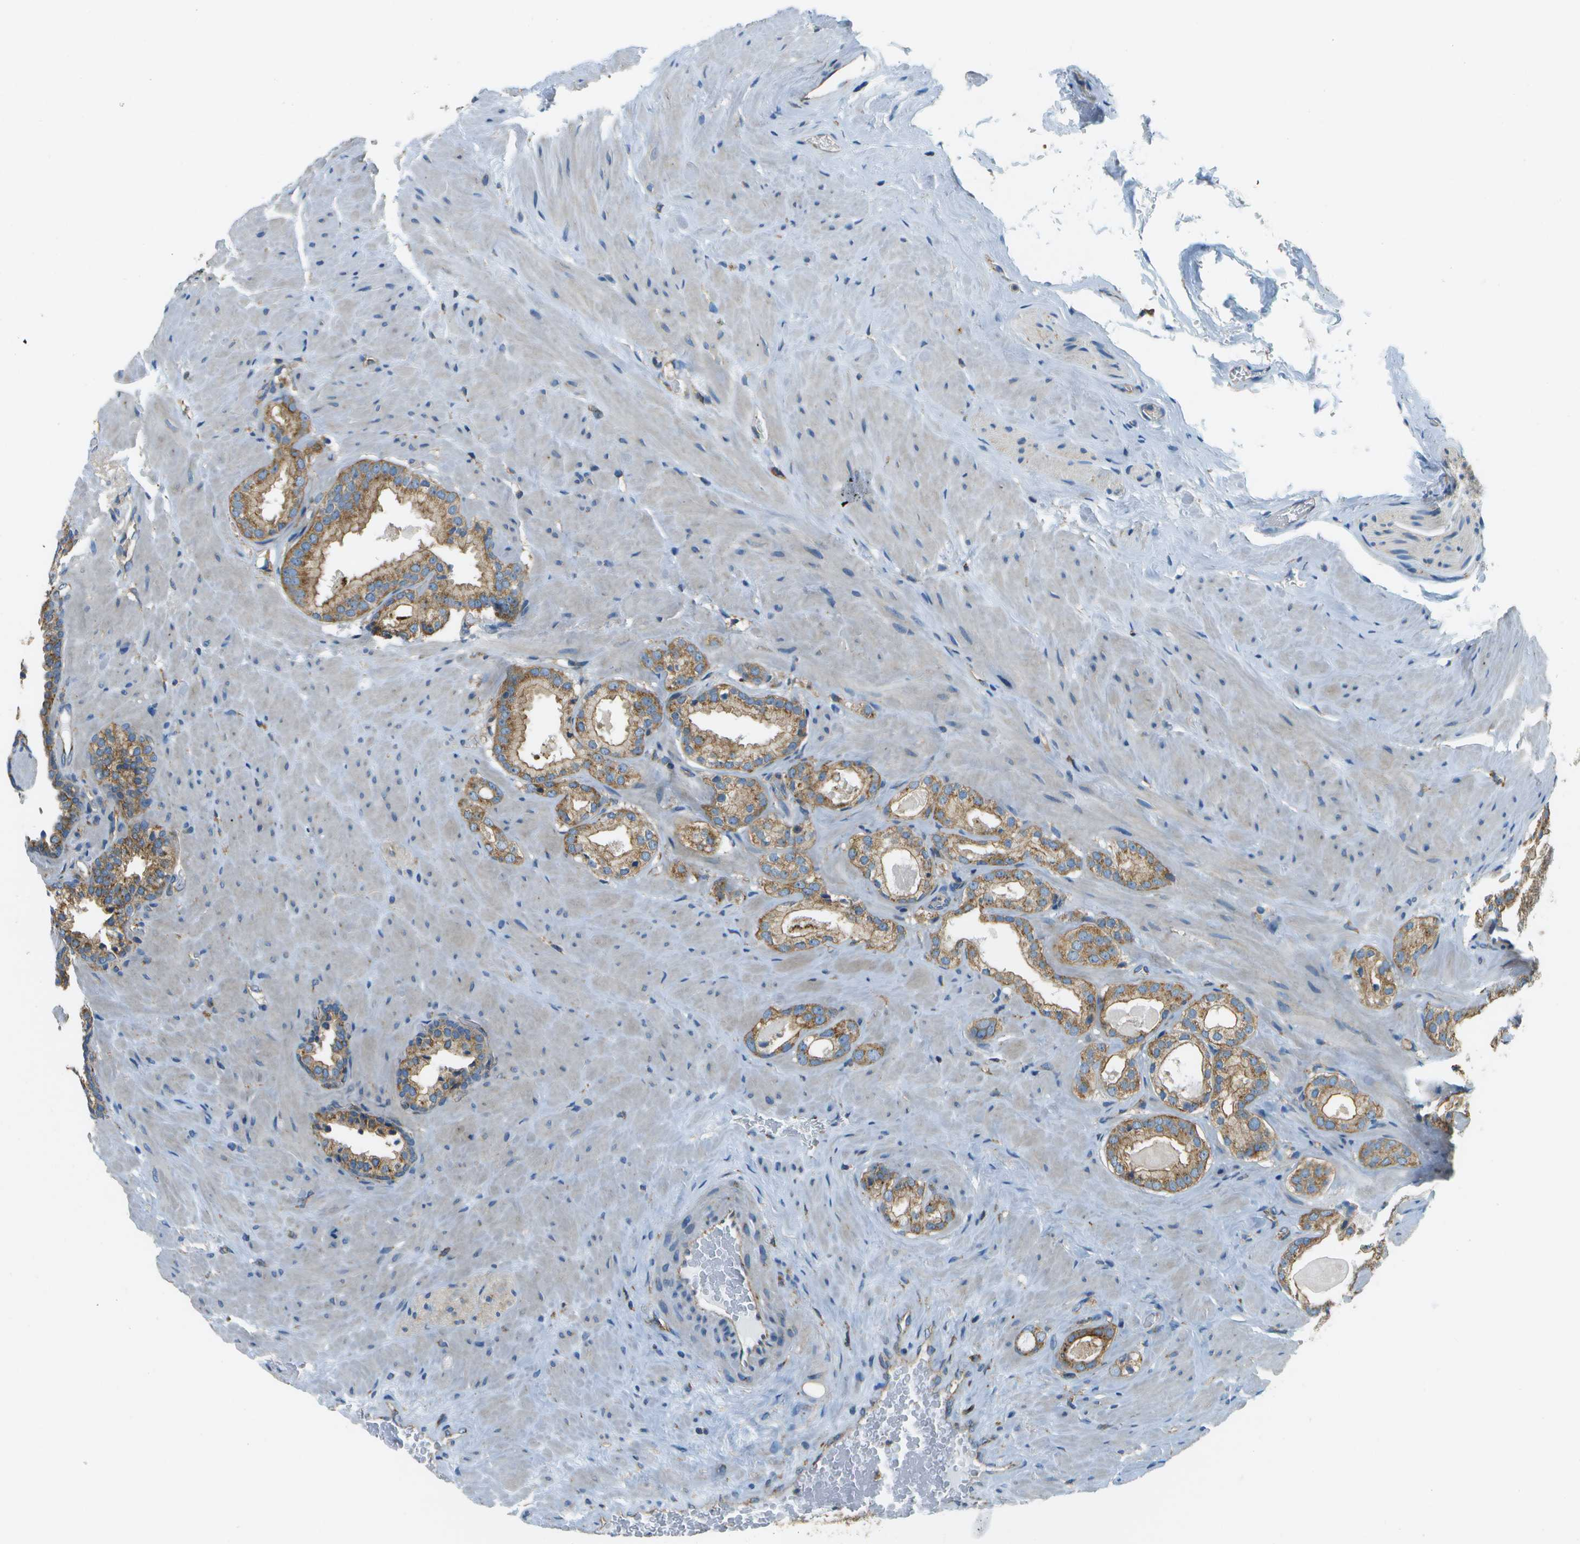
{"staining": {"intensity": "moderate", "quantity": ">75%", "location": "cytoplasmic/membranous"}, "tissue": "prostate cancer", "cell_type": "Tumor cells", "image_type": "cancer", "snomed": [{"axis": "morphology", "description": "Adenocarcinoma, High grade"}, {"axis": "topography", "description": "Prostate"}], "caption": "Adenocarcinoma (high-grade) (prostate) stained with a brown dye shows moderate cytoplasmic/membranous positive expression in about >75% of tumor cells.", "gene": "CLTC", "patient": {"sex": "male", "age": 64}}